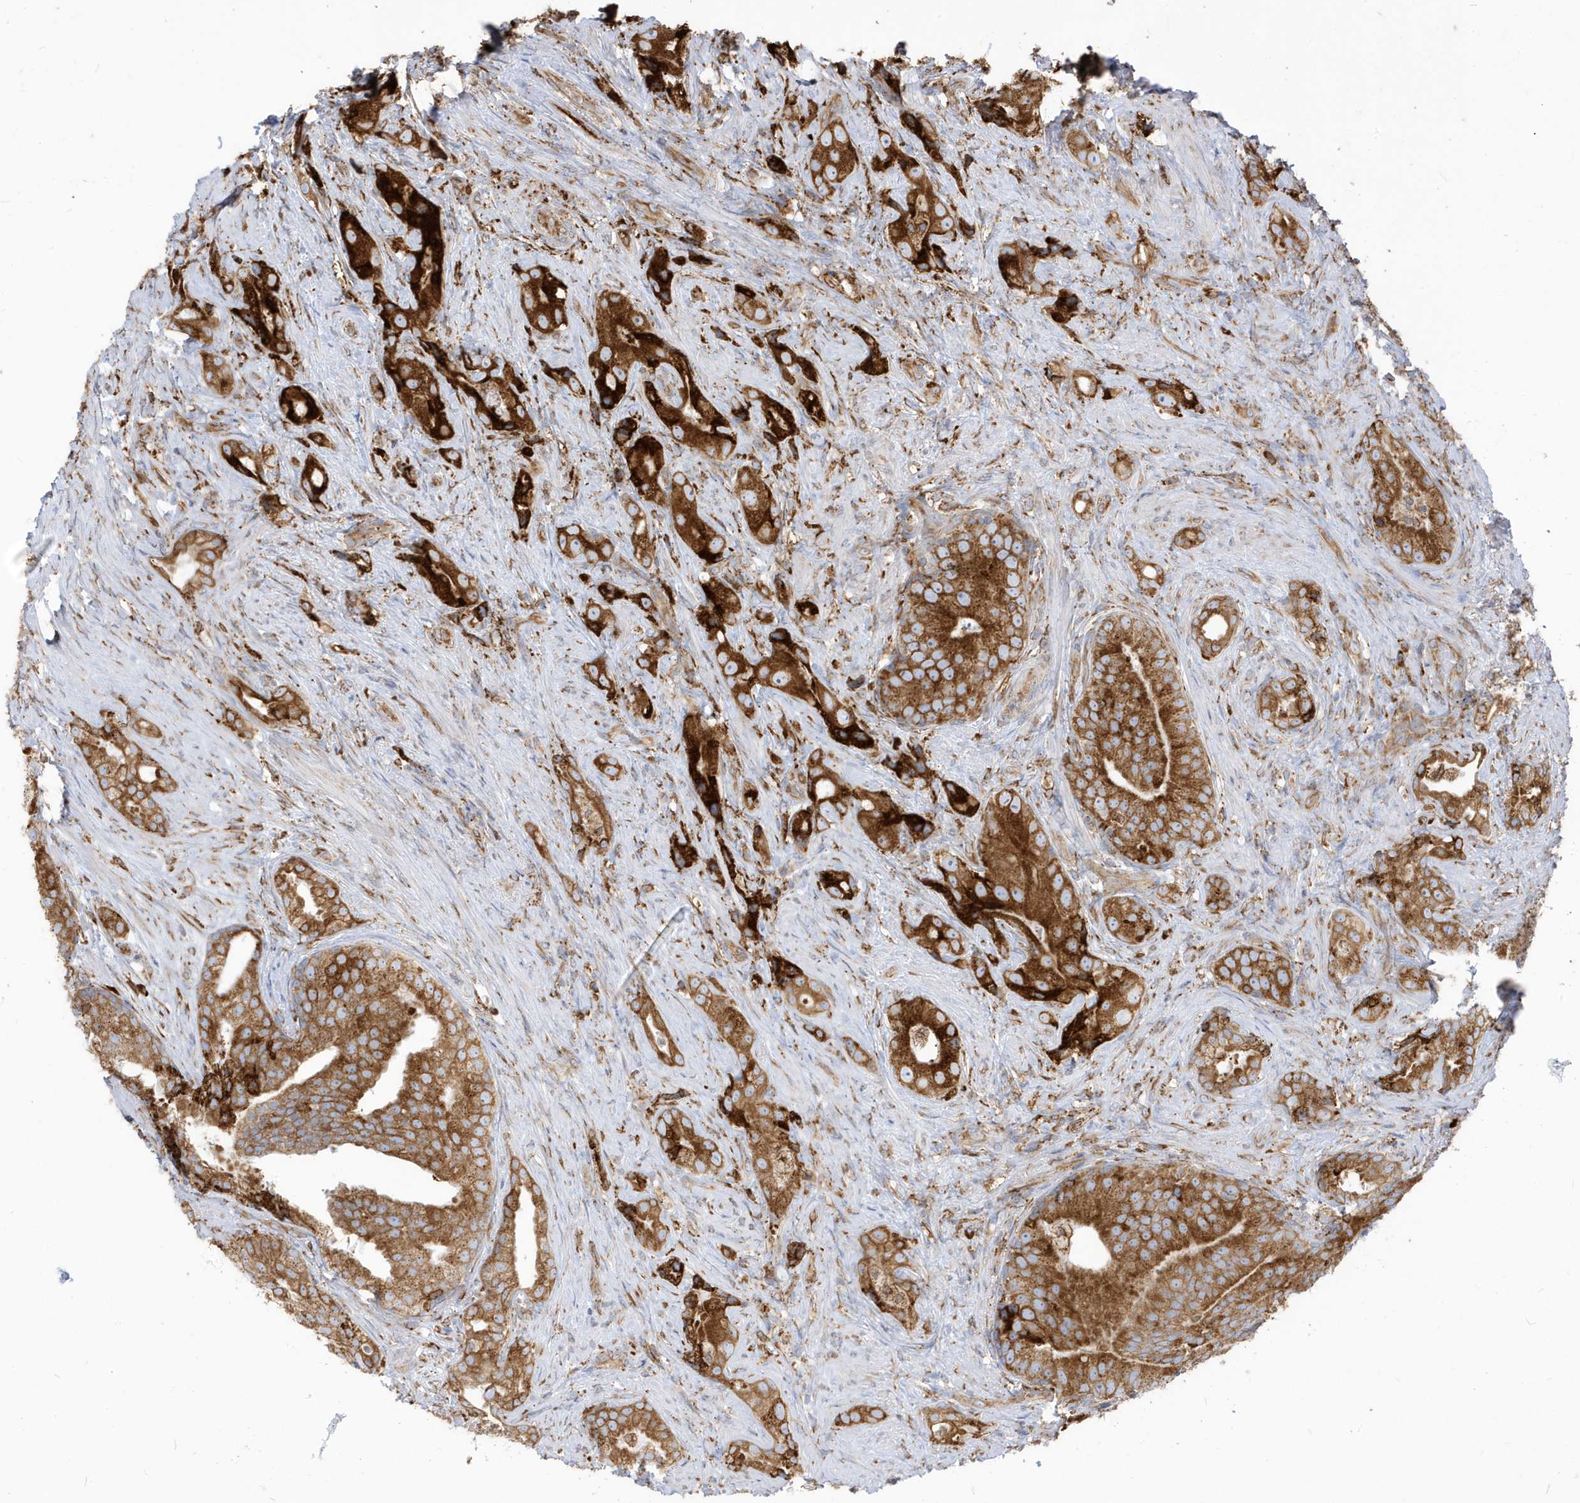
{"staining": {"intensity": "strong", "quantity": ">75%", "location": "cytoplasmic/membranous"}, "tissue": "prostate cancer", "cell_type": "Tumor cells", "image_type": "cancer", "snomed": [{"axis": "morphology", "description": "Adenocarcinoma, Low grade"}, {"axis": "topography", "description": "Prostate"}], "caption": "High-power microscopy captured an immunohistochemistry photomicrograph of low-grade adenocarcinoma (prostate), revealing strong cytoplasmic/membranous expression in approximately >75% of tumor cells.", "gene": "PDIA6", "patient": {"sex": "male", "age": 71}}